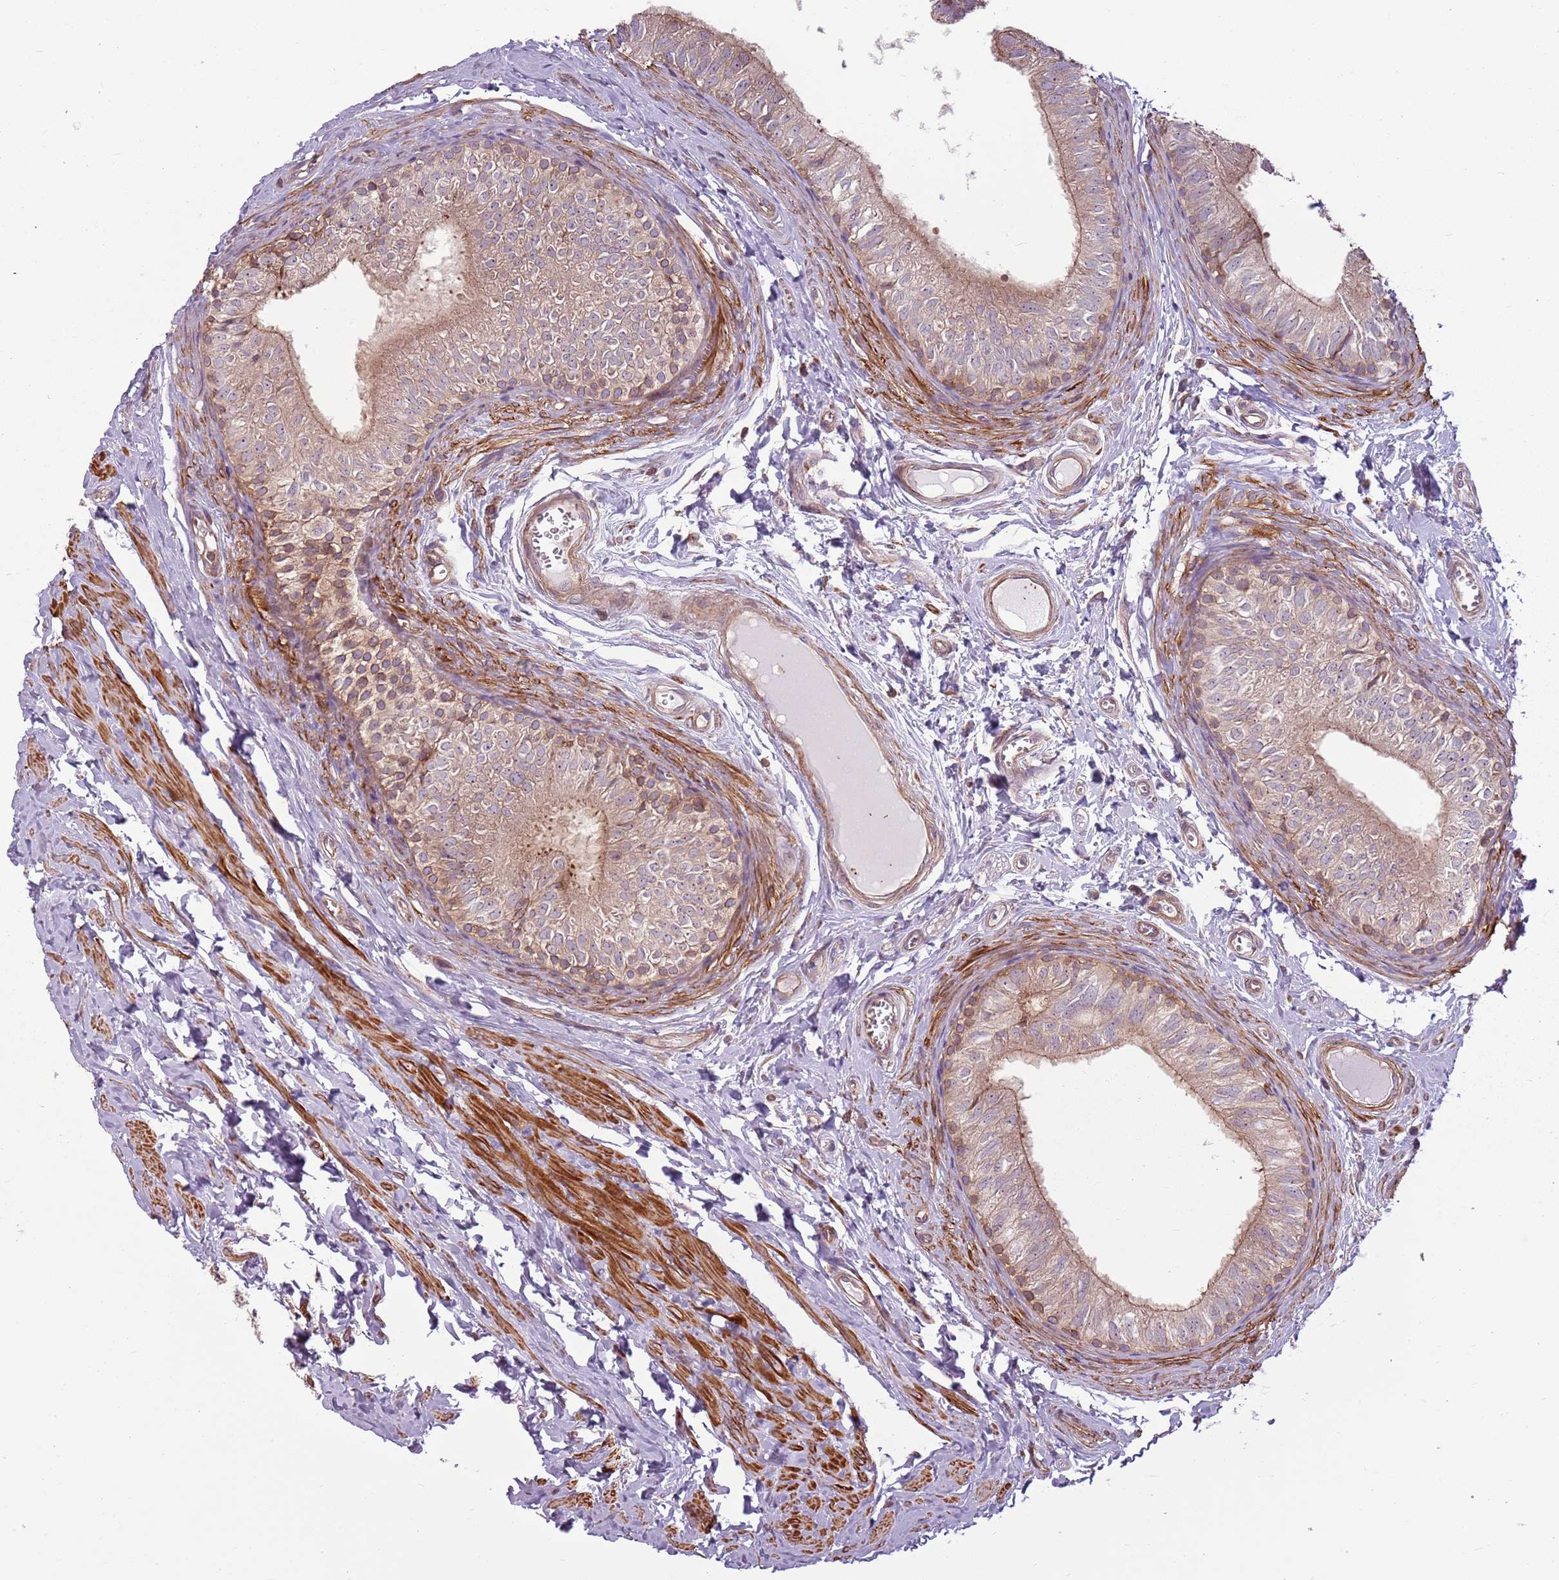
{"staining": {"intensity": "weak", "quantity": "25%-75%", "location": "cytoplasmic/membranous"}, "tissue": "epididymis", "cell_type": "Glandular cells", "image_type": "normal", "snomed": [{"axis": "morphology", "description": "Normal tissue, NOS"}, {"axis": "topography", "description": "Epididymis"}], "caption": "Immunohistochemical staining of benign epididymis displays low levels of weak cytoplasmic/membranous expression in approximately 25%-75% of glandular cells. (DAB IHC with brightfield microscopy, high magnification).", "gene": "RPL21", "patient": {"sex": "male", "age": 42}}